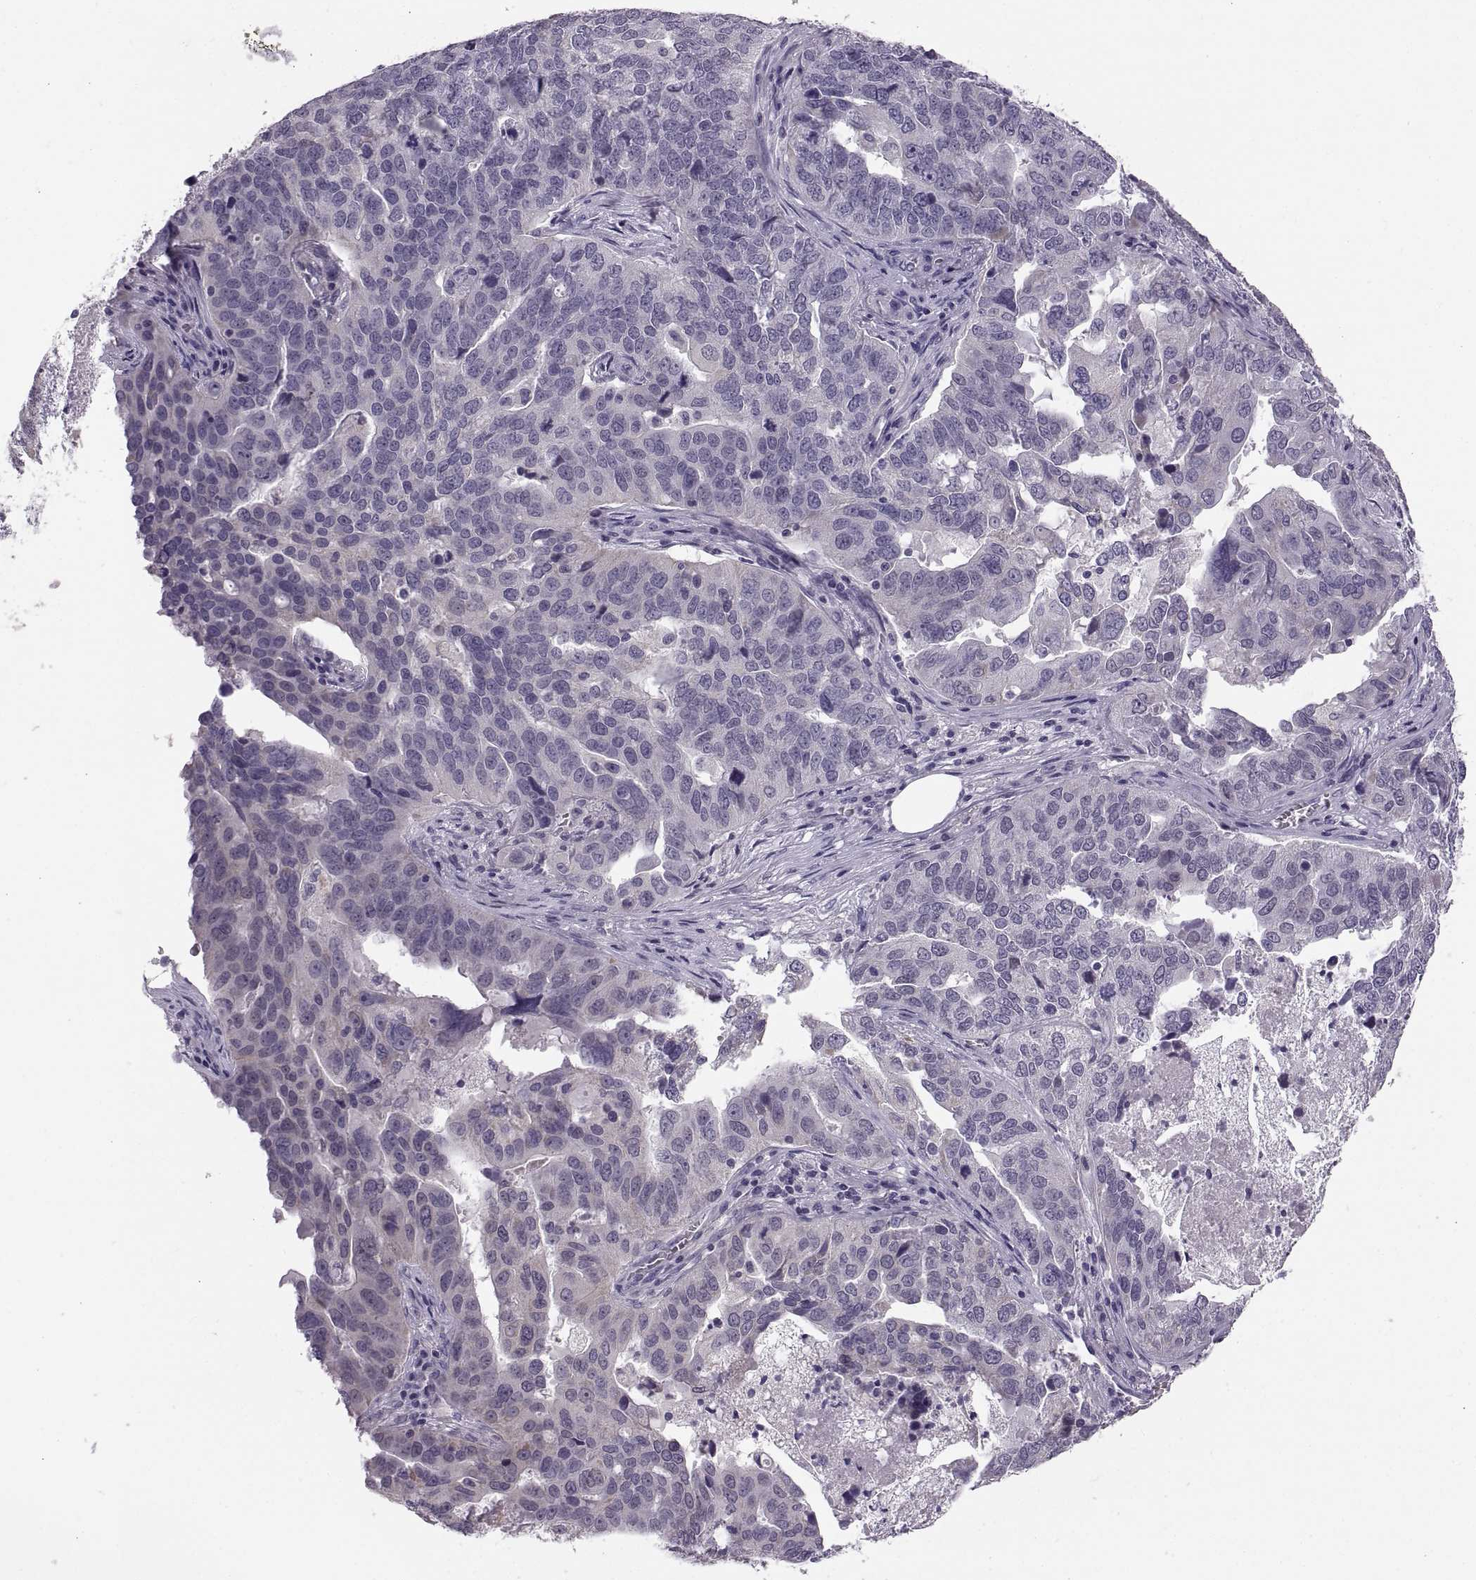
{"staining": {"intensity": "negative", "quantity": "none", "location": "none"}, "tissue": "ovarian cancer", "cell_type": "Tumor cells", "image_type": "cancer", "snomed": [{"axis": "morphology", "description": "Carcinoma, endometroid"}, {"axis": "topography", "description": "Soft tissue"}, {"axis": "topography", "description": "Ovary"}], "caption": "Immunohistochemistry (IHC) of ovarian cancer (endometroid carcinoma) displays no expression in tumor cells.", "gene": "ADH6", "patient": {"sex": "female", "age": 52}}